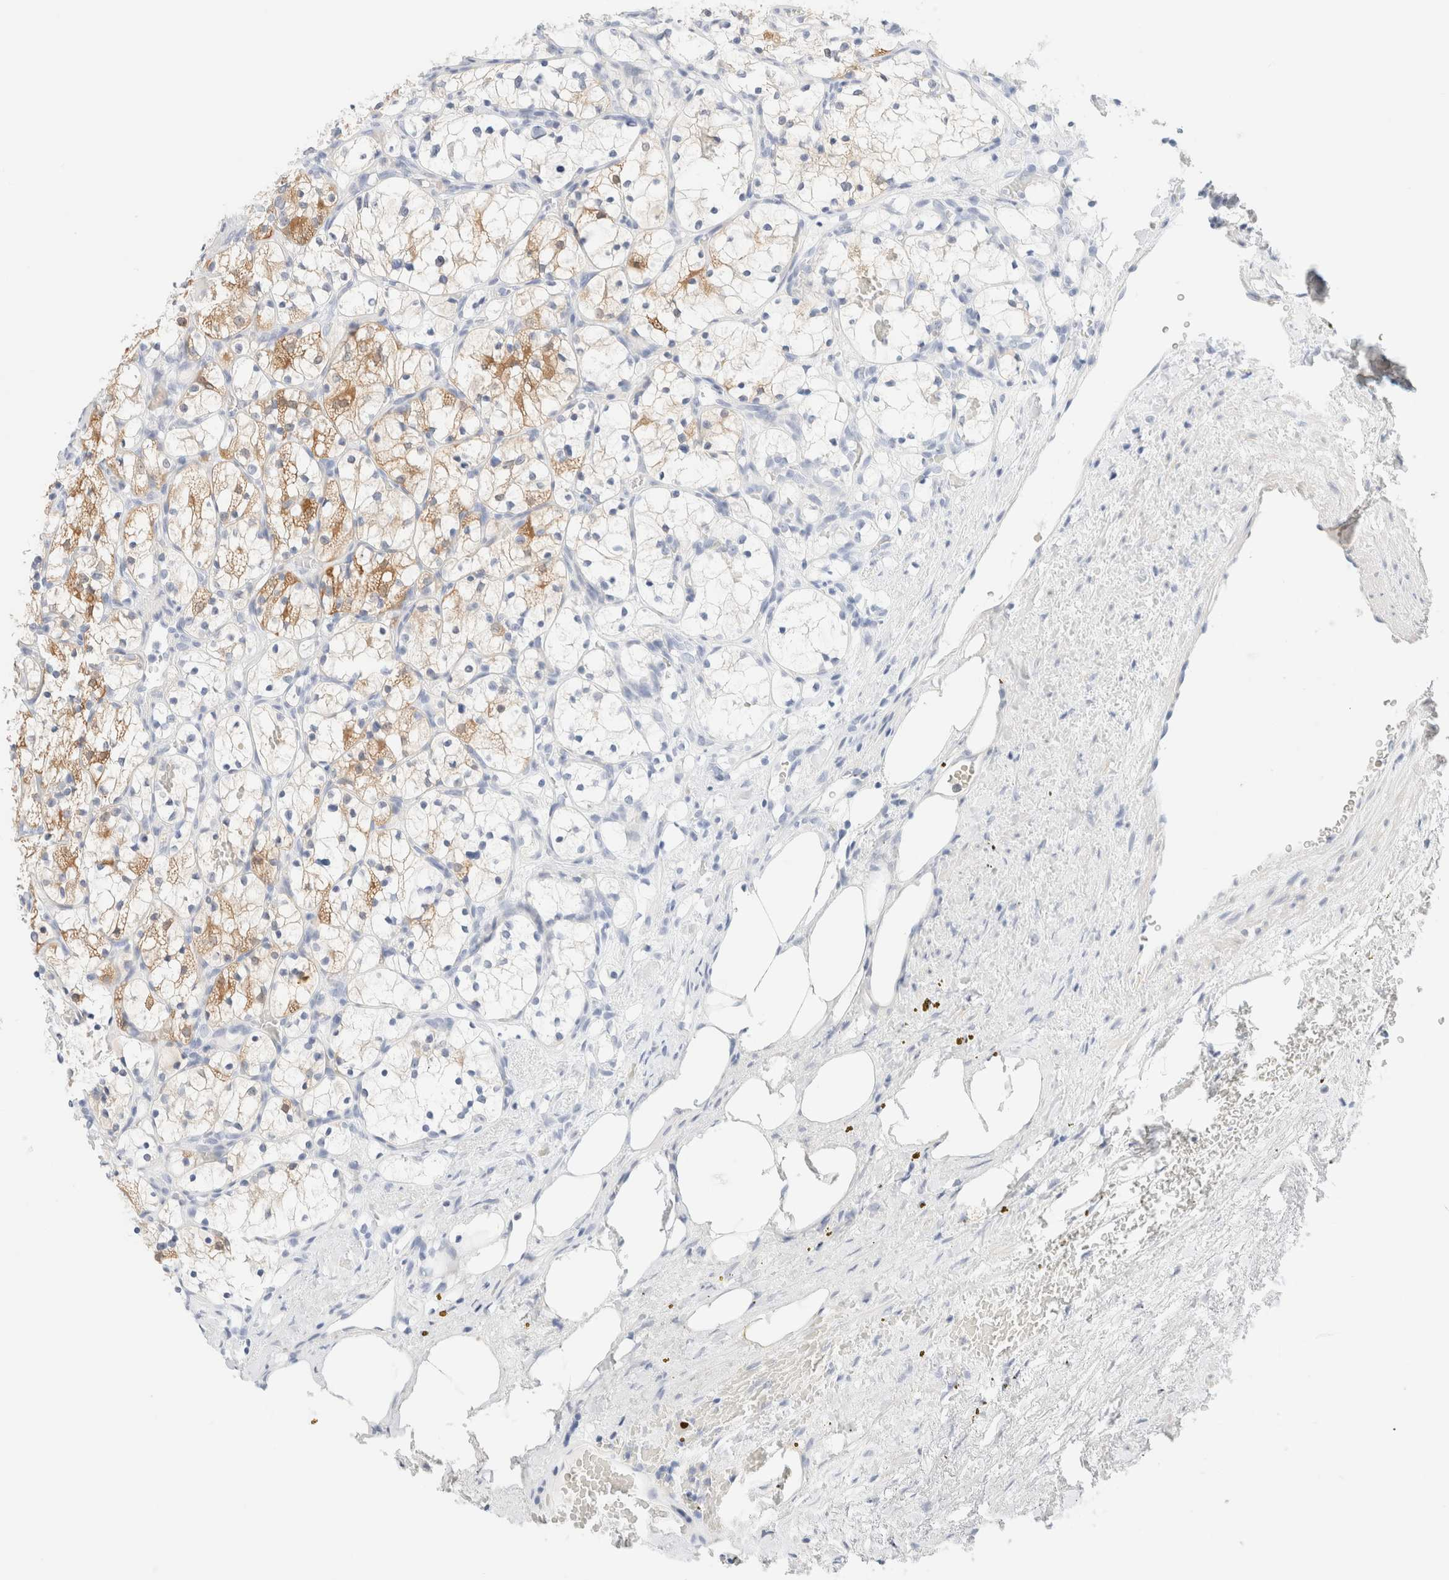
{"staining": {"intensity": "moderate", "quantity": "25%-75%", "location": "cytoplasmic/membranous"}, "tissue": "renal cancer", "cell_type": "Tumor cells", "image_type": "cancer", "snomed": [{"axis": "morphology", "description": "Adenocarcinoma, NOS"}, {"axis": "topography", "description": "Kidney"}], "caption": "Renal adenocarcinoma stained with DAB (3,3'-diaminobenzidine) immunohistochemistry demonstrates medium levels of moderate cytoplasmic/membranous positivity in approximately 25%-75% of tumor cells.", "gene": "DPYS", "patient": {"sex": "female", "age": 69}}